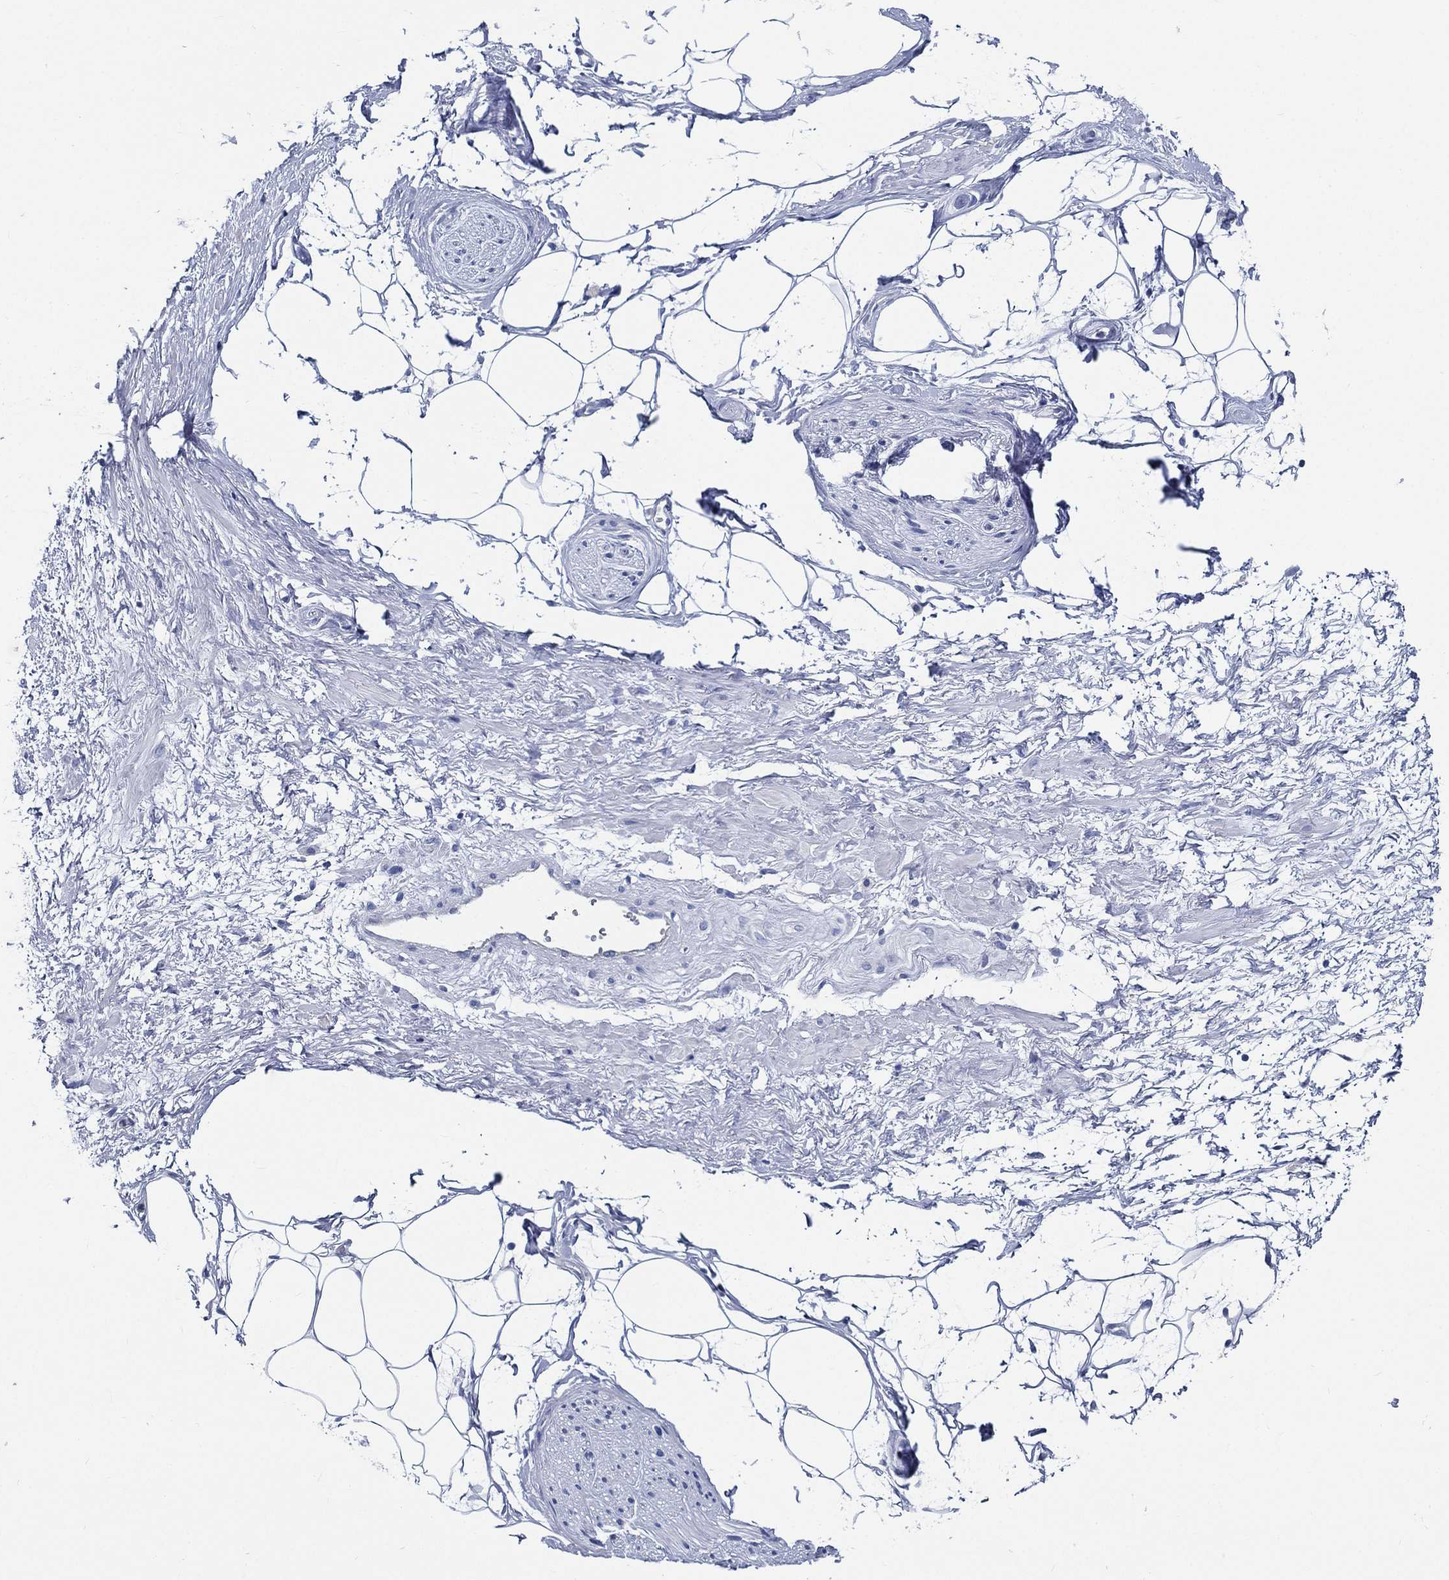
{"staining": {"intensity": "negative", "quantity": "none", "location": "none"}, "tissue": "adipose tissue", "cell_type": "Adipocytes", "image_type": "normal", "snomed": [{"axis": "morphology", "description": "Normal tissue, NOS"}, {"axis": "topography", "description": "Prostate"}, {"axis": "topography", "description": "Peripheral nerve tissue"}], "caption": "IHC of normal human adipose tissue reveals no expression in adipocytes. (DAB (3,3'-diaminobenzidine) immunohistochemistry (IHC) visualized using brightfield microscopy, high magnification).", "gene": "NEDD9", "patient": {"sex": "male", "age": 57}}